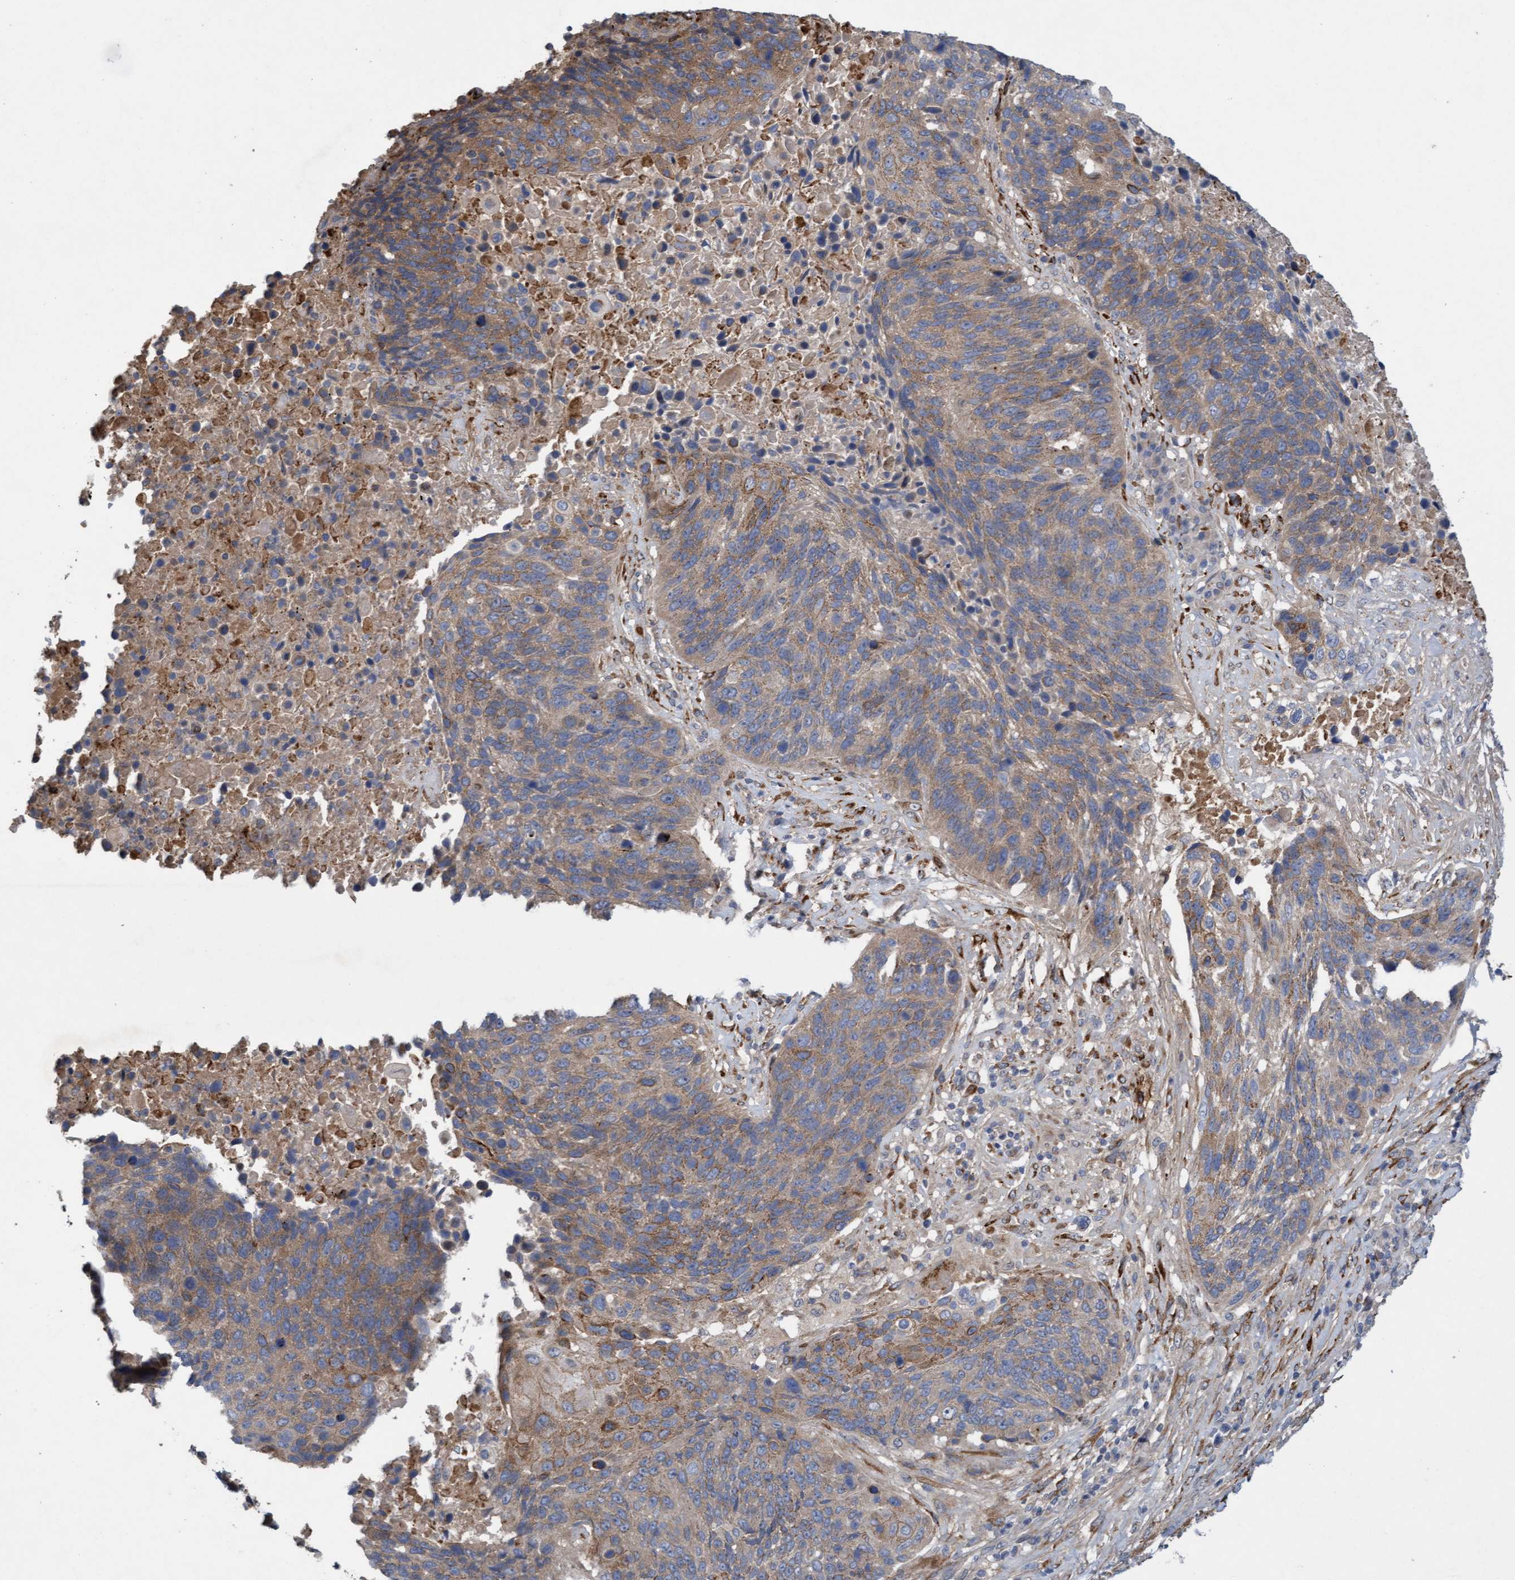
{"staining": {"intensity": "weak", "quantity": ">75%", "location": "cytoplasmic/membranous"}, "tissue": "lung cancer", "cell_type": "Tumor cells", "image_type": "cancer", "snomed": [{"axis": "morphology", "description": "Squamous cell carcinoma, NOS"}, {"axis": "topography", "description": "Lung"}], "caption": "Immunohistochemical staining of human lung cancer exhibits low levels of weak cytoplasmic/membranous positivity in approximately >75% of tumor cells.", "gene": "DDHD2", "patient": {"sex": "male", "age": 66}}